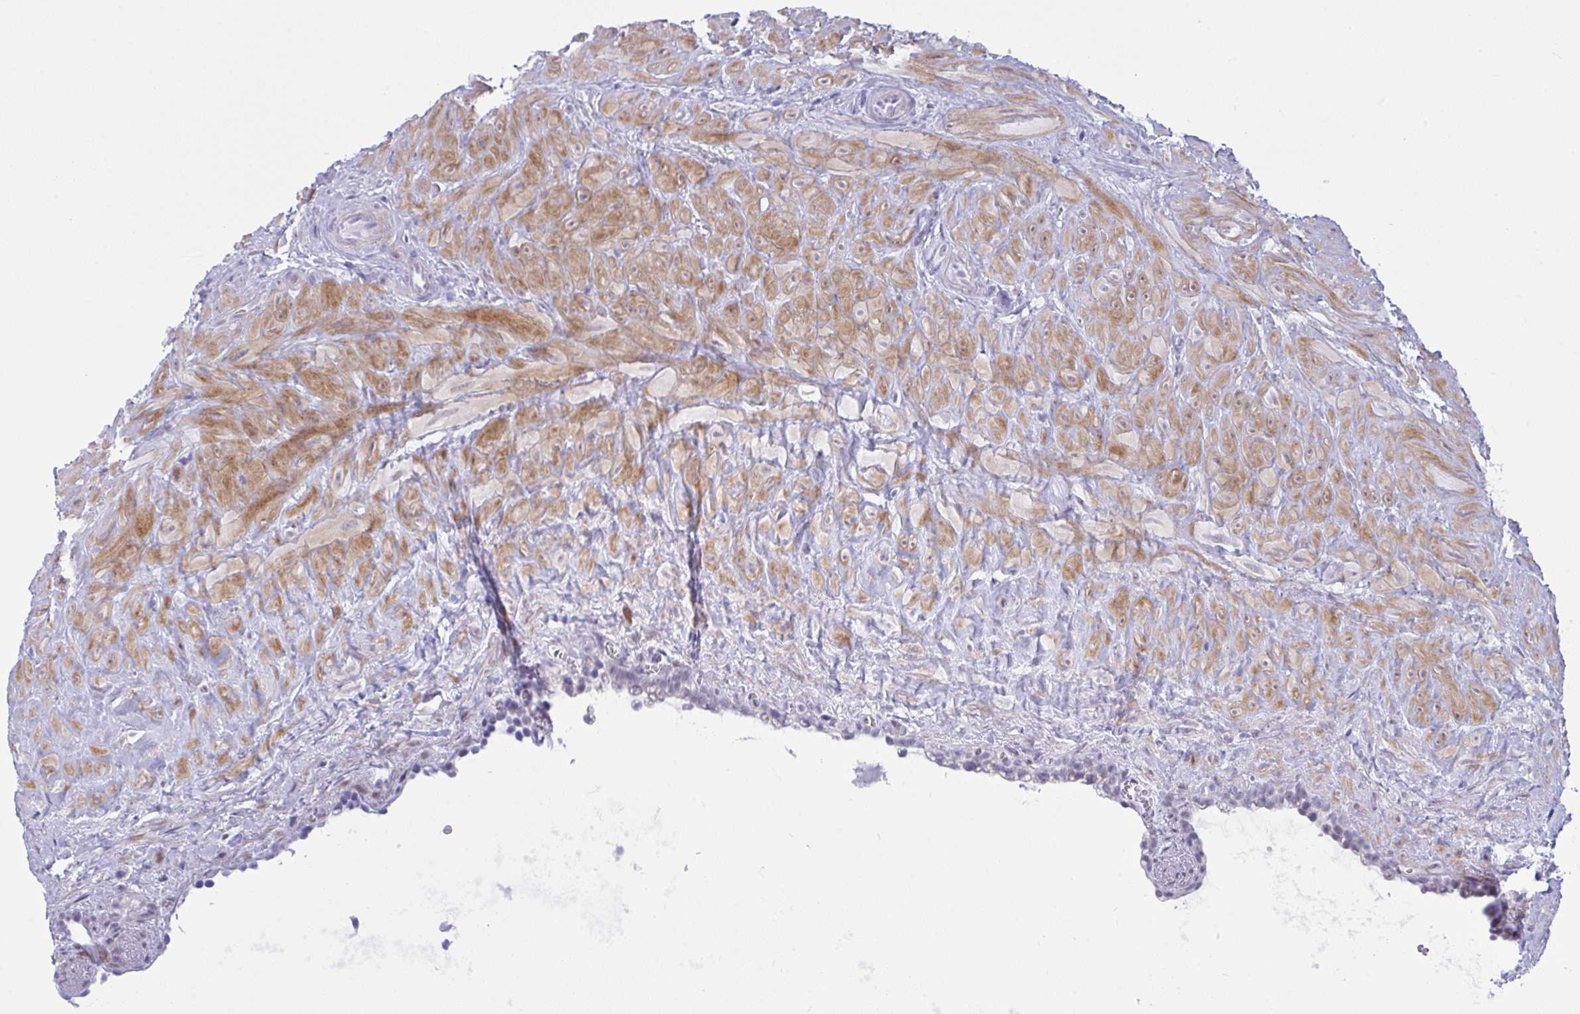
{"staining": {"intensity": "negative", "quantity": "none", "location": "none"}, "tissue": "seminal vesicle", "cell_type": "Glandular cells", "image_type": "normal", "snomed": [{"axis": "morphology", "description": "Normal tissue, NOS"}, {"axis": "topography", "description": "Seminal veicle"}], "caption": "Immunohistochemical staining of unremarkable human seminal vesicle reveals no significant expression in glandular cells.", "gene": "FBXL22", "patient": {"sex": "male", "age": 76}}